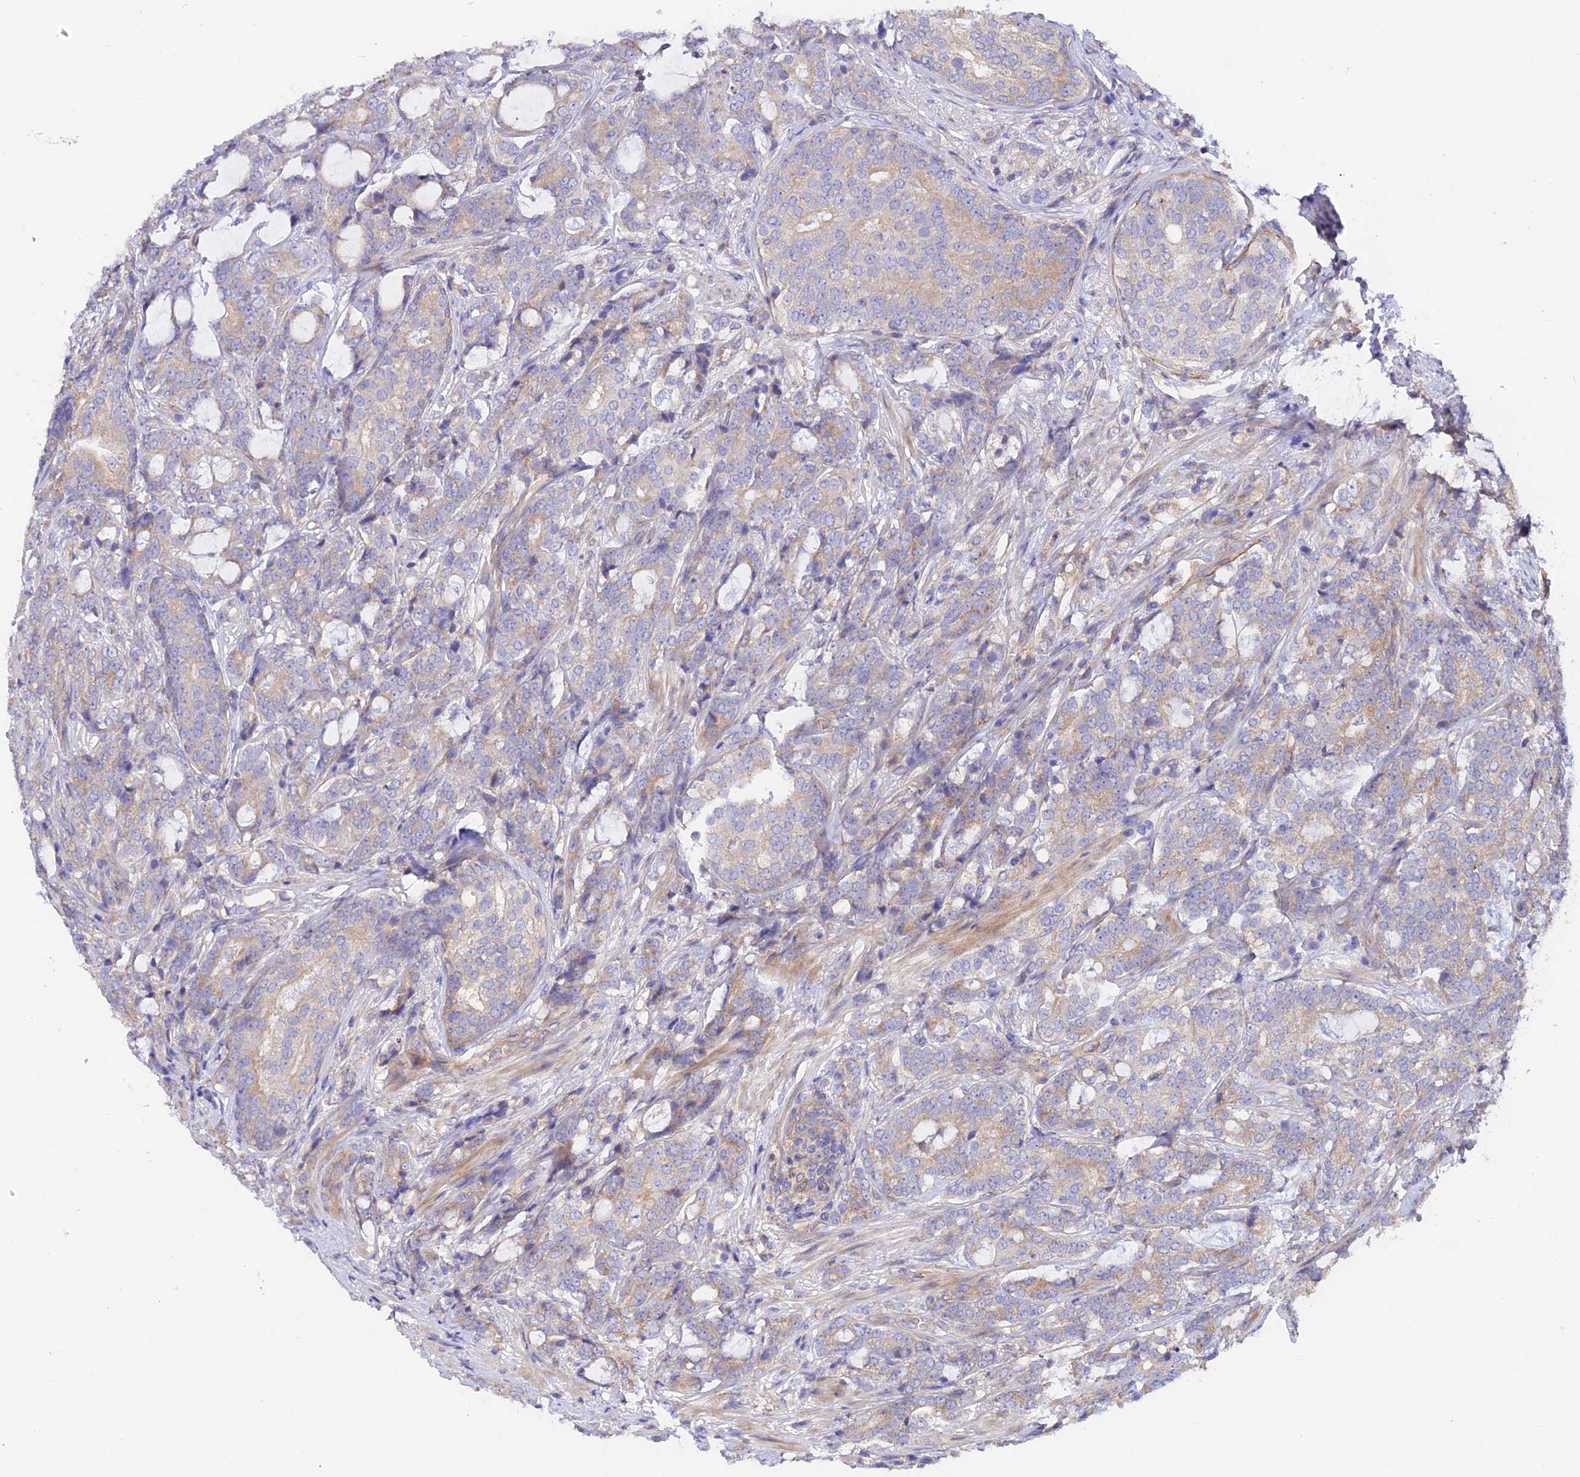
{"staining": {"intensity": "weak", "quantity": "25%-75%", "location": "cytoplasmic/membranous"}, "tissue": "prostate cancer", "cell_type": "Tumor cells", "image_type": "cancer", "snomed": [{"axis": "morphology", "description": "Adenocarcinoma, High grade"}, {"axis": "topography", "description": "Prostate"}], "caption": "An image of human high-grade adenocarcinoma (prostate) stained for a protein exhibits weak cytoplasmic/membranous brown staining in tumor cells. (Brightfield microscopy of DAB IHC at high magnification).", "gene": "HYCC1", "patient": {"sex": "male", "age": 67}}